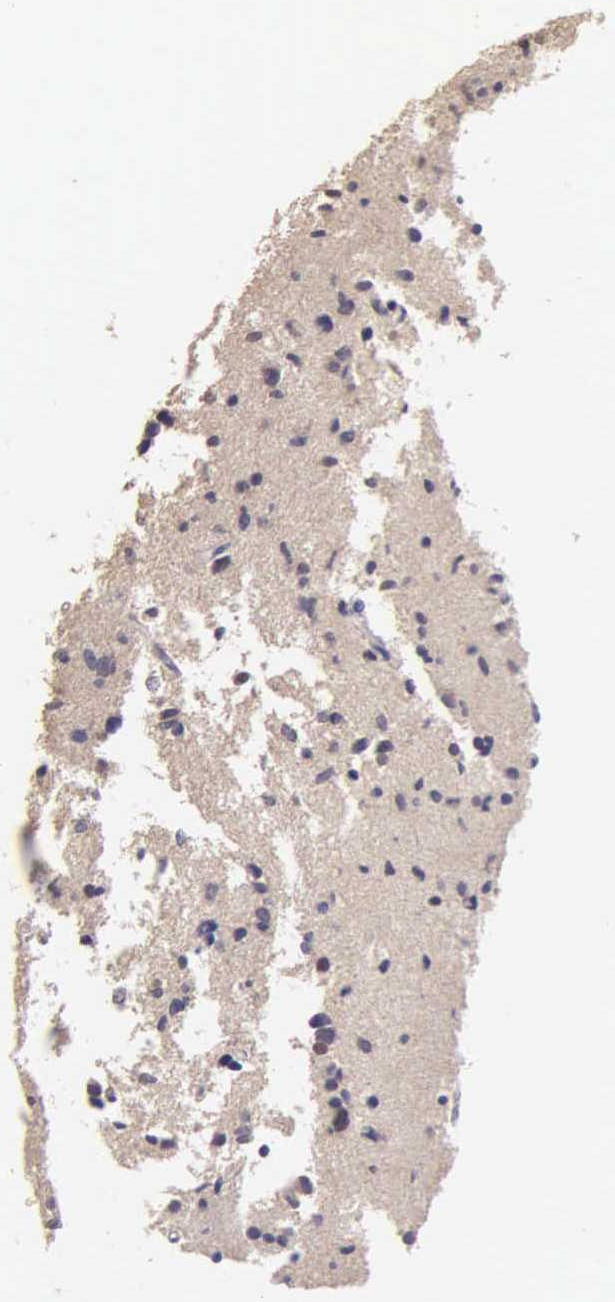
{"staining": {"intensity": "negative", "quantity": "none", "location": "none"}, "tissue": "glioma", "cell_type": "Tumor cells", "image_type": "cancer", "snomed": [{"axis": "morphology", "description": "Glioma, malignant, Low grade"}, {"axis": "topography", "description": "Brain"}], "caption": "Tumor cells are negative for brown protein staining in glioma. (DAB IHC, high magnification).", "gene": "MKI67", "patient": {"sex": "female", "age": 46}}